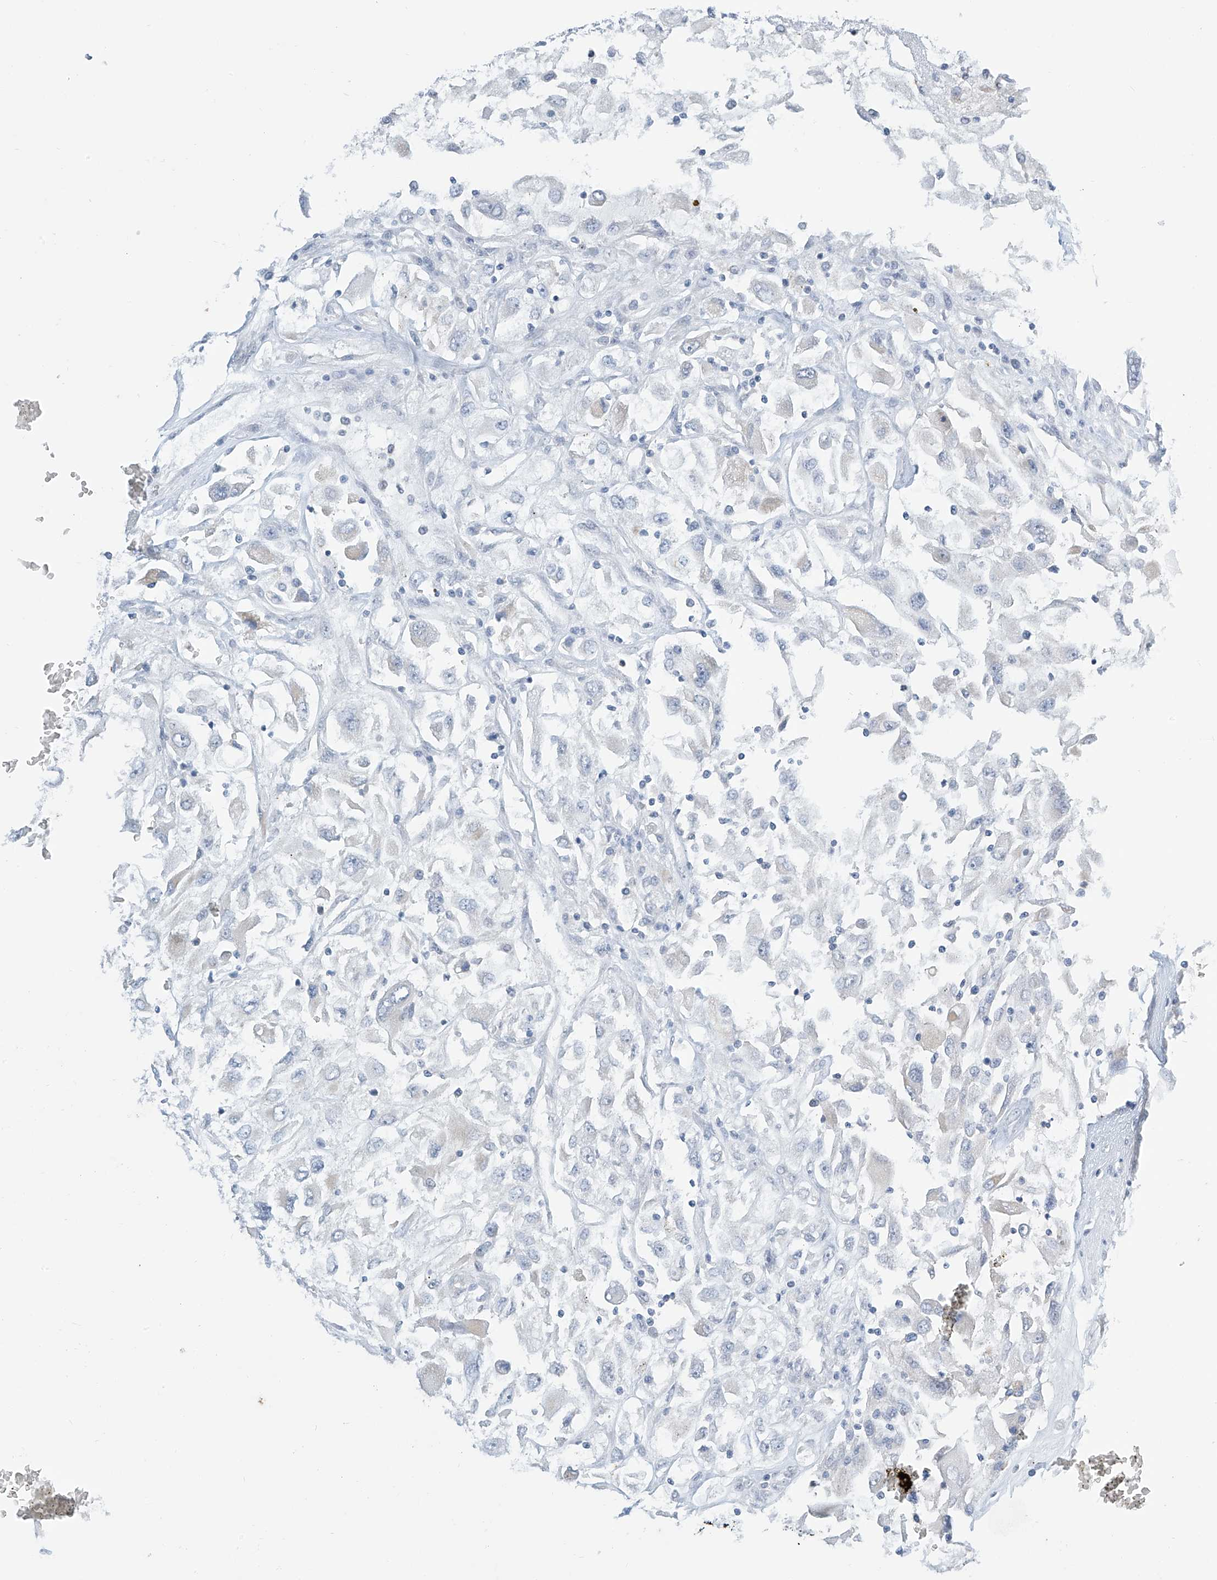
{"staining": {"intensity": "negative", "quantity": "none", "location": "none"}, "tissue": "renal cancer", "cell_type": "Tumor cells", "image_type": "cancer", "snomed": [{"axis": "morphology", "description": "Adenocarcinoma, NOS"}, {"axis": "topography", "description": "Kidney"}], "caption": "High magnification brightfield microscopy of renal cancer (adenocarcinoma) stained with DAB (3,3'-diaminobenzidine) (brown) and counterstained with hematoxylin (blue): tumor cells show no significant expression.", "gene": "APLF", "patient": {"sex": "female", "age": 52}}